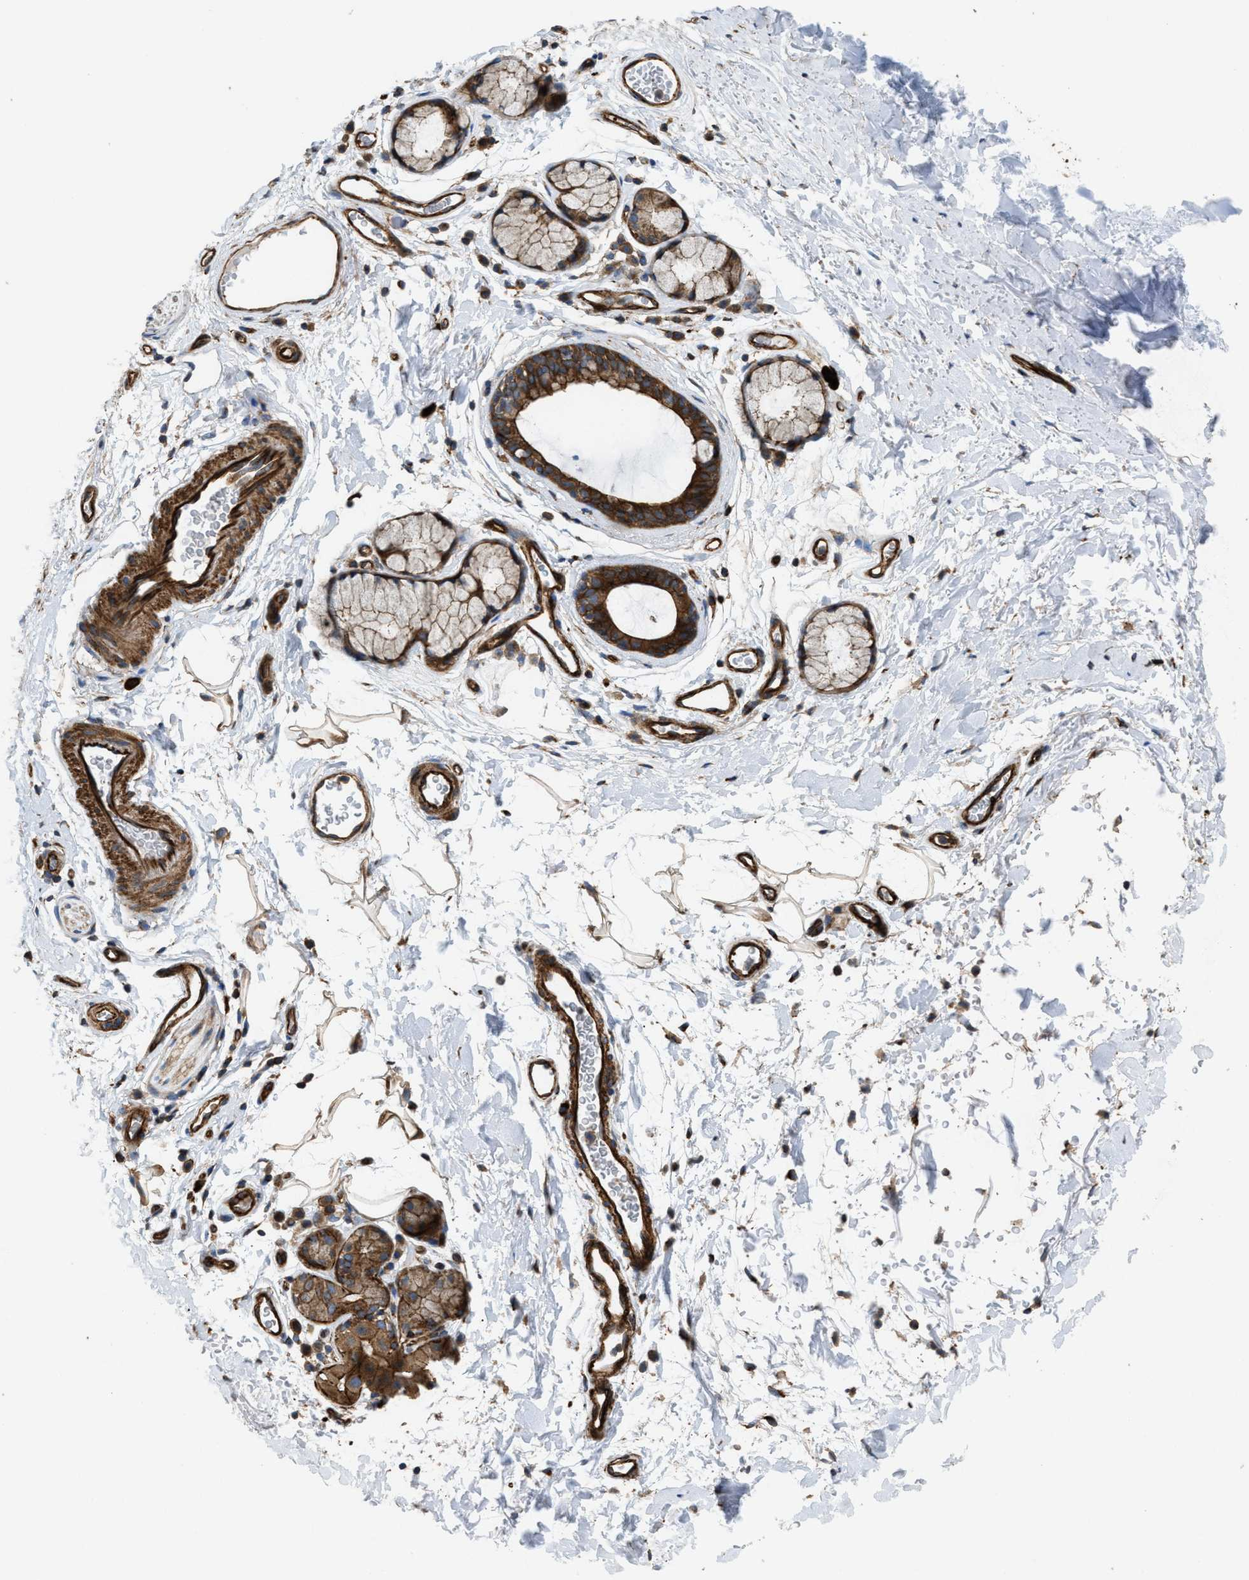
{"staining": {"intensity": "moderate", "quantity": ">75%", "location": "cytoplasmic/membranous"}, "tissue": "bronchus", "cell_type": "Respiratory epithelial cells", "image_type": "normal", "snomed": [{"axis": "morphology", "description": "Normal tissue, NOS"}, {"axis": "topography", "description": "Cartilage tissue"}, {"axis": "topography", "description": "Bronchus"}], "caption": "Bronchus stained with immunohistochemistry (IHC) reveals moderate cytoplasmic/membranous staining in approximately >75% of respiratory epithelial cells.", "gene": "EGLN1", "patient": {"sex": "female", "age": 53}}